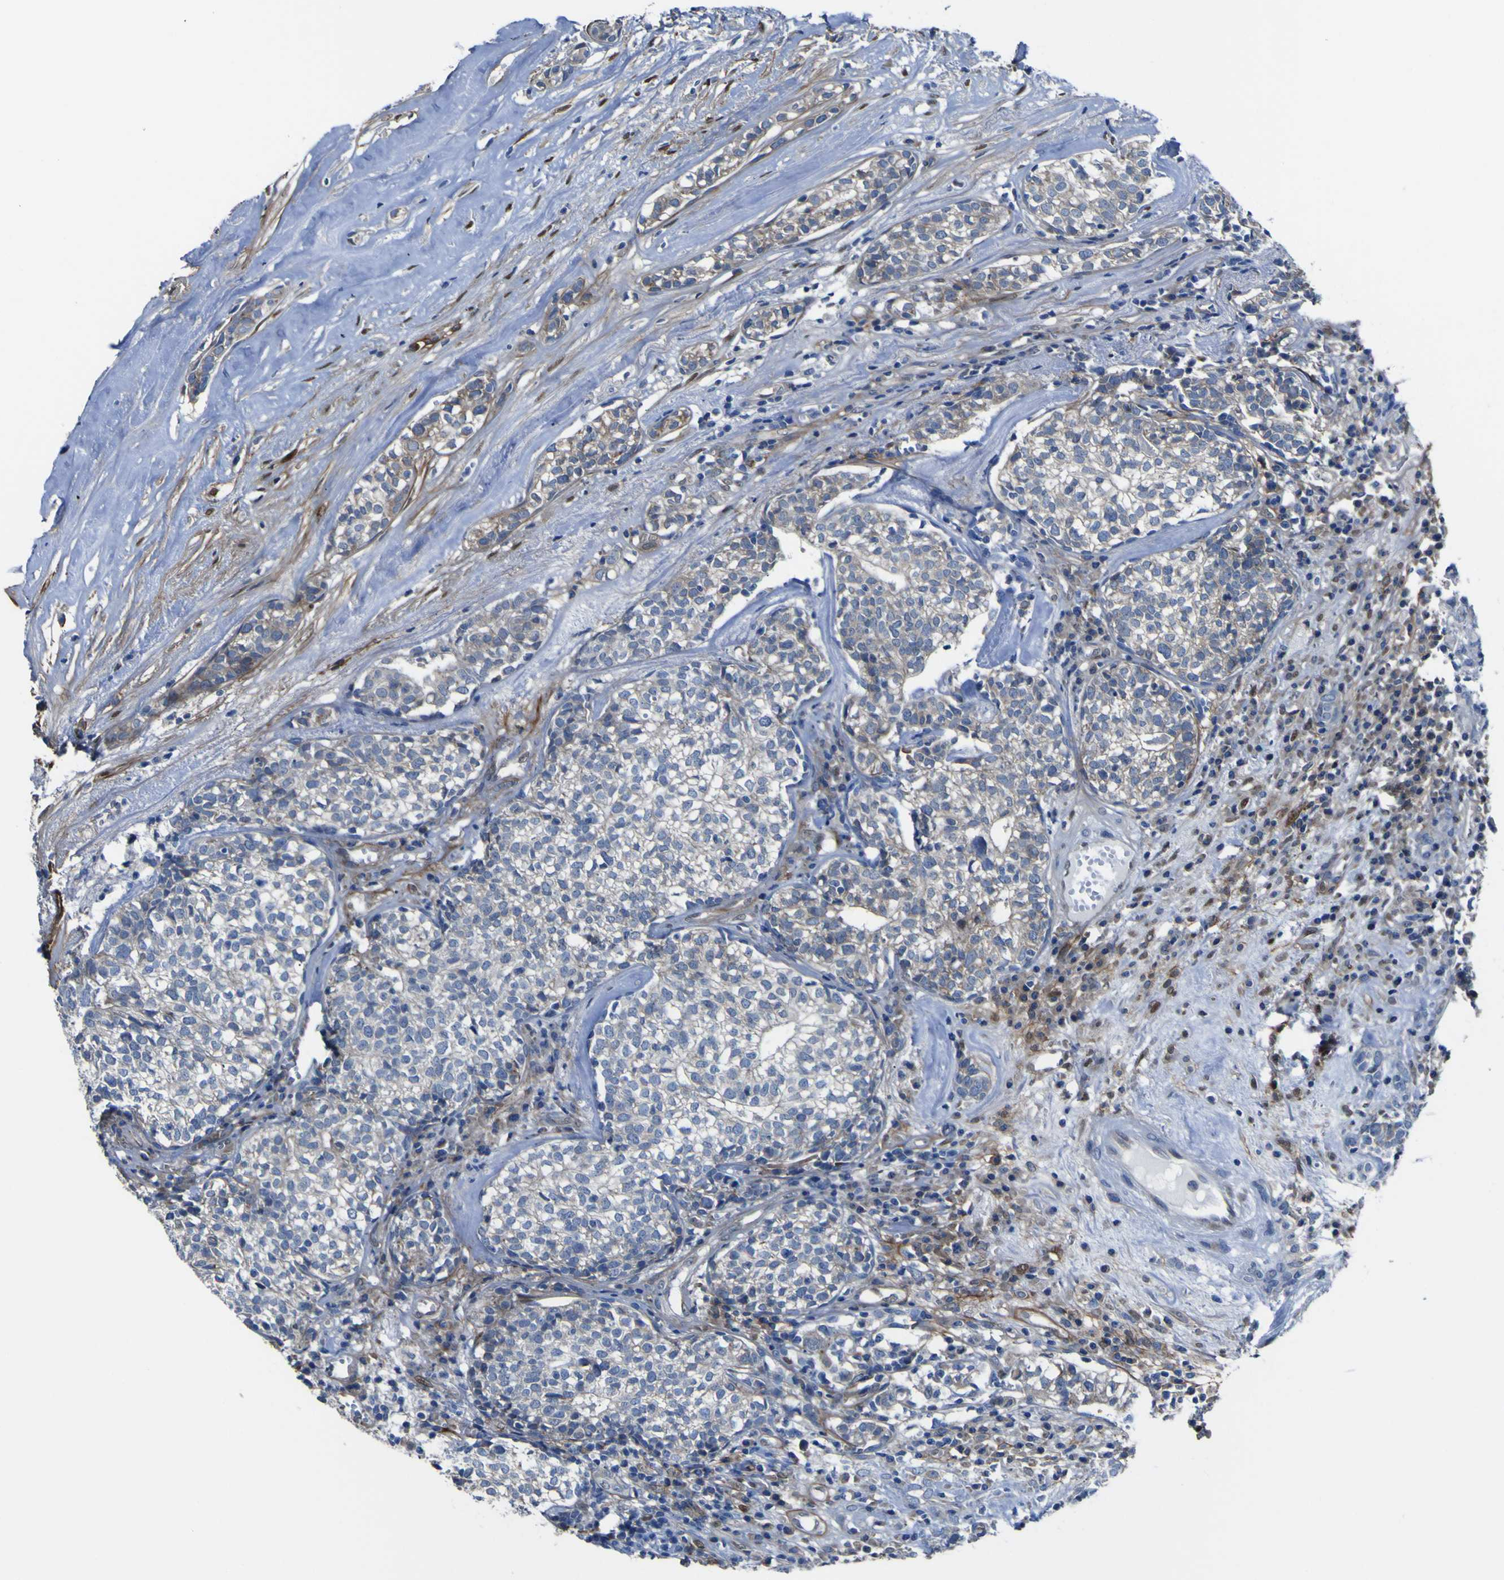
{"staining": {"intensity": "negative", "quantity": "none", "location": "none"}, "tissue": "head and neck cancer", "cell_type": "Tumor cells", "image_type": "cancer", "snomed": [{"axis": "morphology", "description": "Adenocarcinoma, NOS"}, {"axis": "topography", "description": "Salivary gland"}, {"axis": "topography", "description": "Head-Neck"}], "caption": "This is a histopathology image of immunohistochemistry (IHC) staining of adenocarcinoma (head and neck), which shows no expression in tumor cells.", "gene": "LRRN1", "patient": {"sex": "female", "age": 65}}